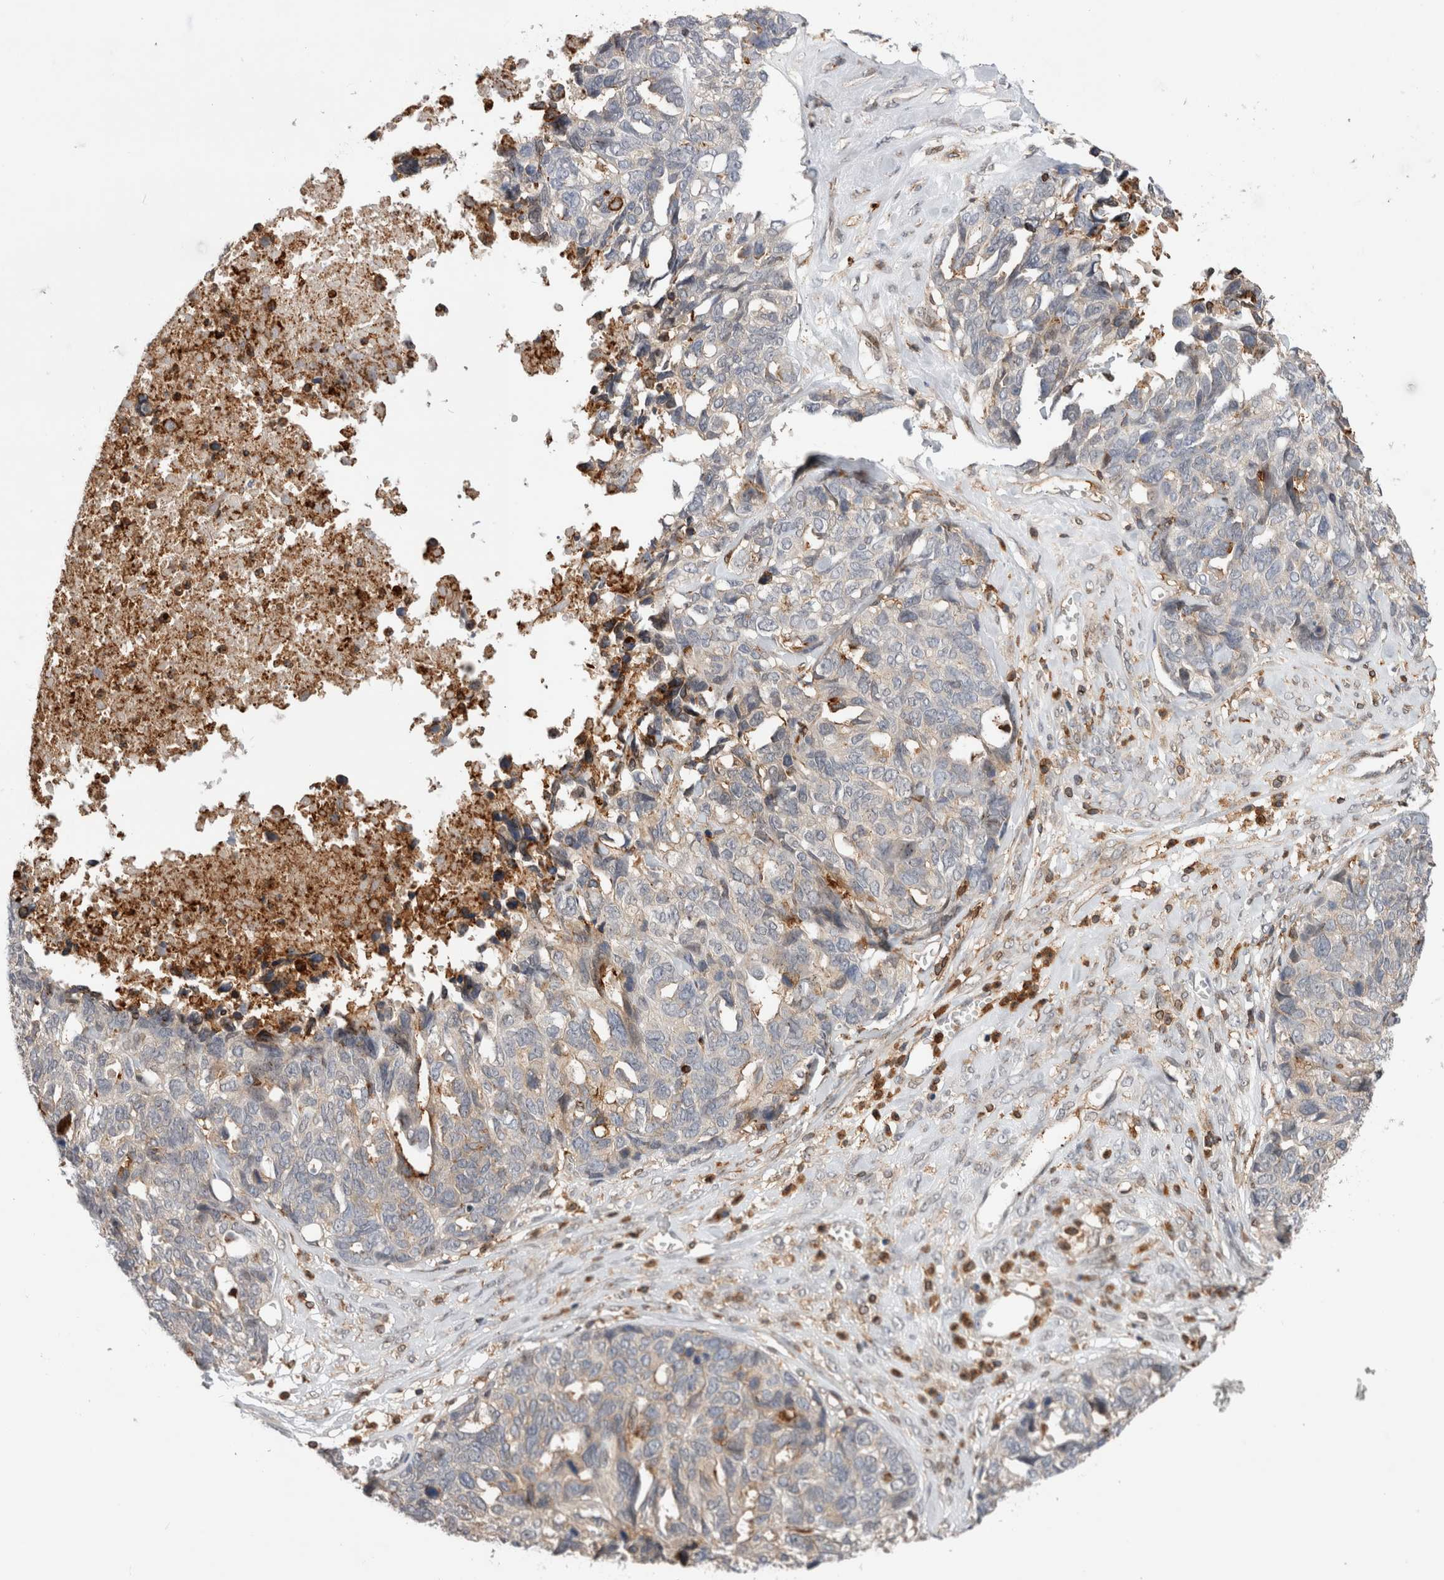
{"staining": {"intensity": "weak", "quantity": "<25%", "location": "cytoplasmic/membranous"}, "tissue": "ovarian cancer", "cell_type": "Tumor cells", "image_type": "cancer", "snomed": [{"axis": "morphology", "description": "Cystadenocarcinoma, serous, NOS"}, {"axis": "topography", "description": "Ovary"}], "caption": "Immunohistochemistry micrograph of serous cystadenocarcinoma (ovarian) stained for a protein (brown), which demonstrates no expression in tumor cells.", "gene": "CCDC88B", "patient": {"sex": "female", "age": 79}}